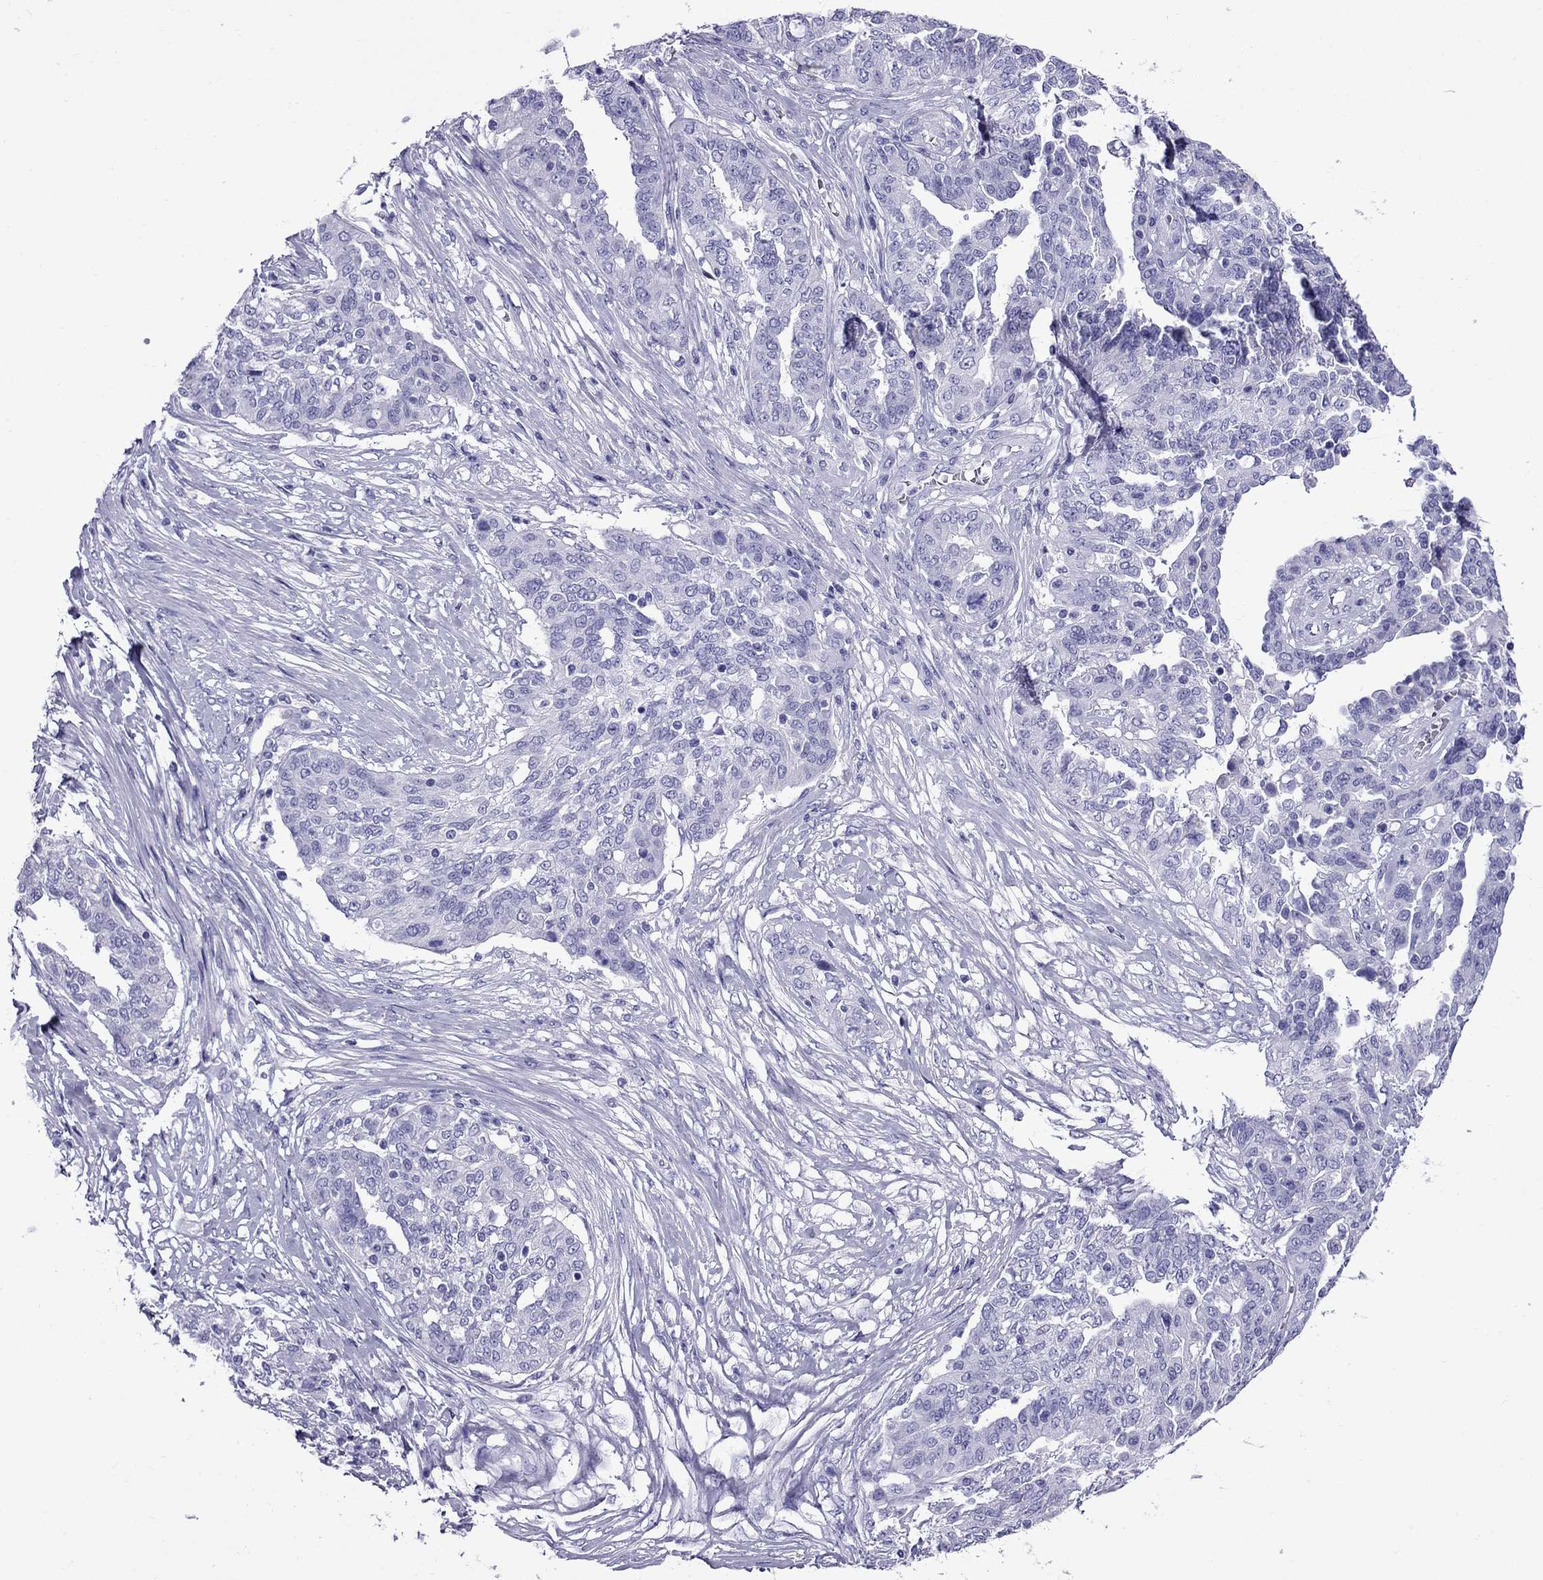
{"staining": {"intensity": "negative", "quantity": "none", "location": "none"}, "tissue": "ovarian cancer", "cell_type": "Tumor cells", "image_type": "cancer", "snomed": [{"axis": "morphology", "description": "Cystadenocarcinoma, serous, NOS"}, {"axis": "topography", "description": "Ovary"}], "caption": "Protein analysis of serous cystadenocarcinoma (ovarian) exhibits no significant staining in tumor cells. (Stains: DAB IHC with hematoxylin counter stain, Microscopy: brightfield microscopy at high magnification).", "gene": "CRYBA1", "patient": {"sex": "female", "age": 67}}